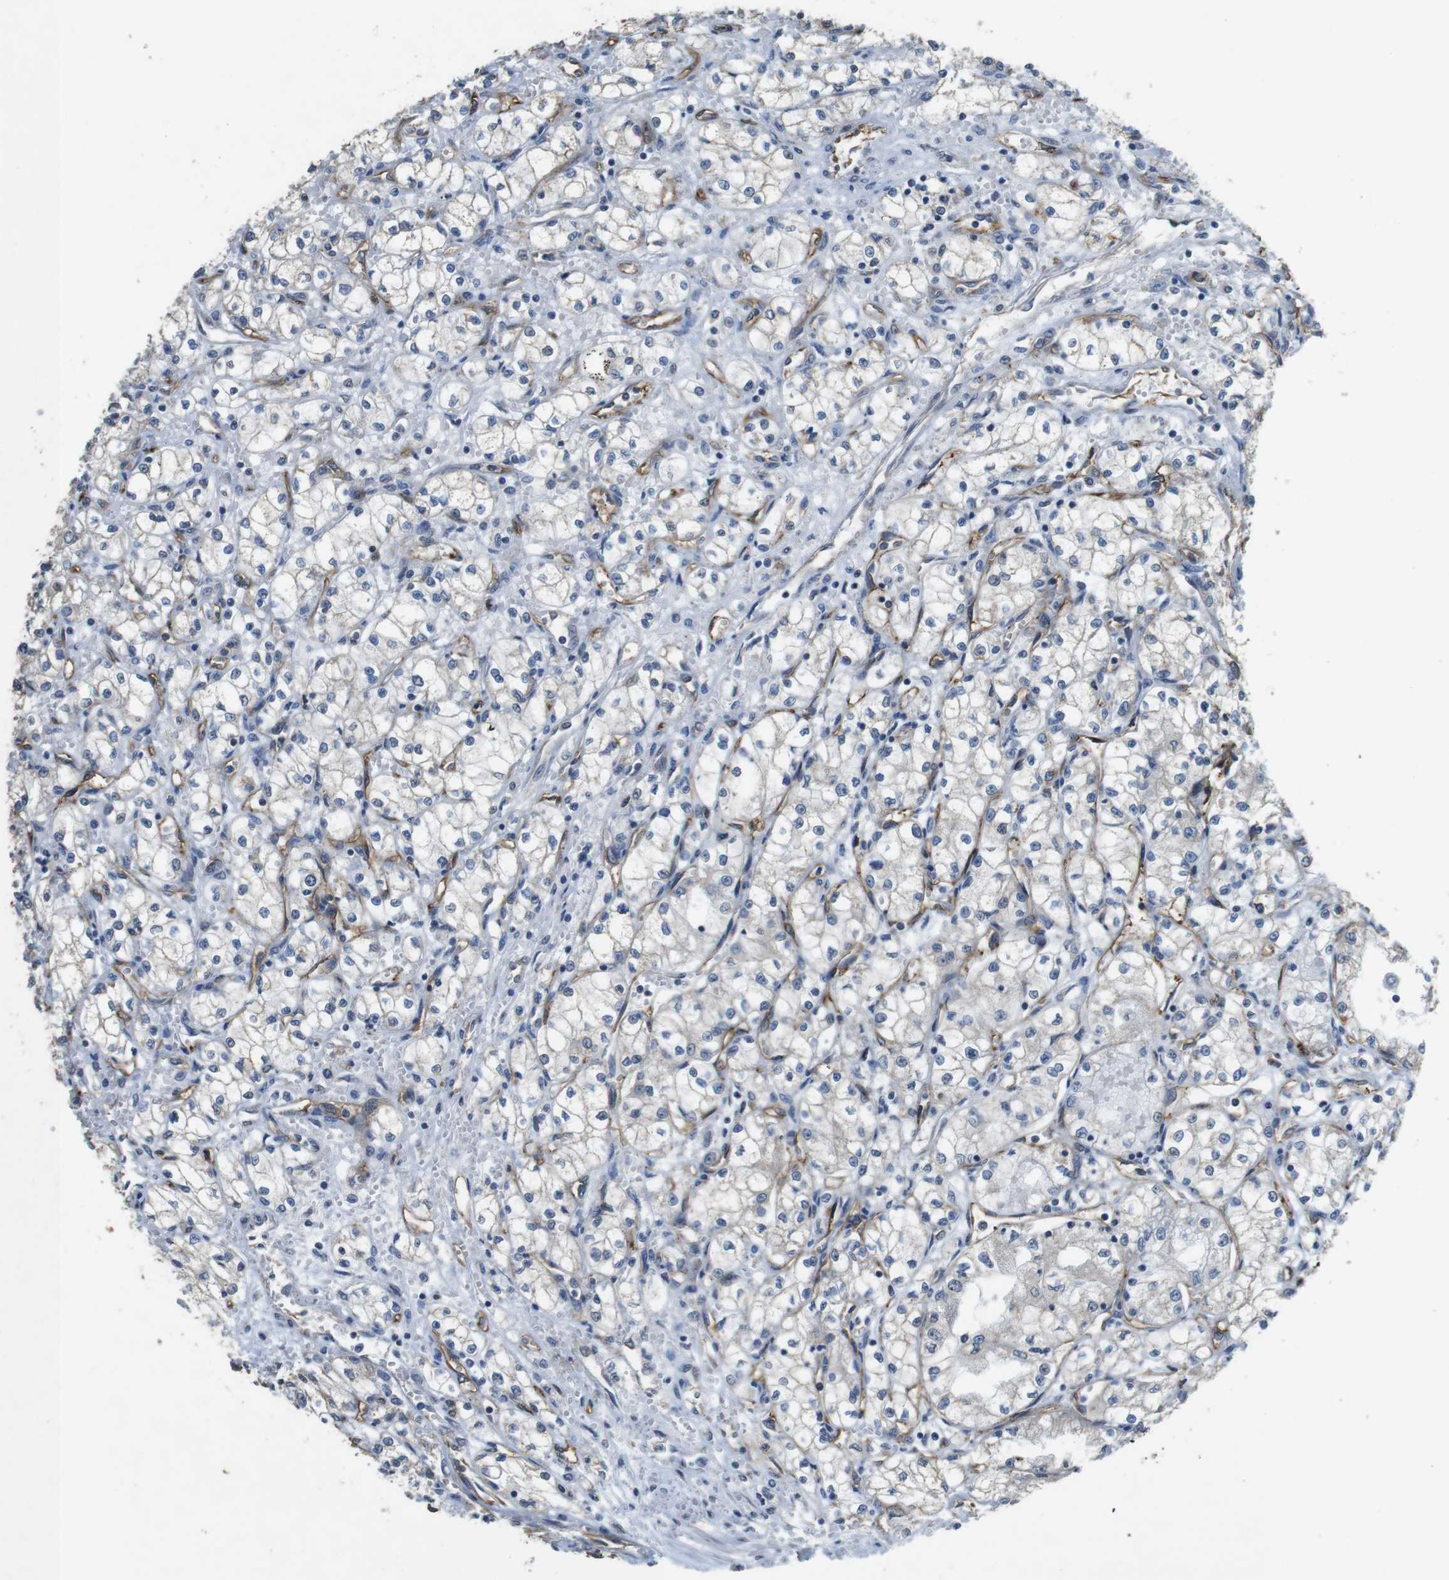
{"staining": {"intensity": "negative", "quantity": "none", "location": "none"}, "tissue": "renal cancer", "cell_type": "Tumor cells", "image_type": "cancer", "snomed": [{"axis": "morphology", "description": "Normal tissue, NOS"}, {"axis": "morphology", "description": "Adenocarcinoma, NOS"}, {"axis": "topography", "description": "Kidney"}], "caption": "Immunohistochemistry (IHC) histopathology image of neoplastic tissue: human renal cancer stained with DAB (3,3'-diaminobenzidine) exhibits no significant protein positivity in tumor cells.", "gene": "CLDN7", "patient": {"sex": "male", "age": 59}}